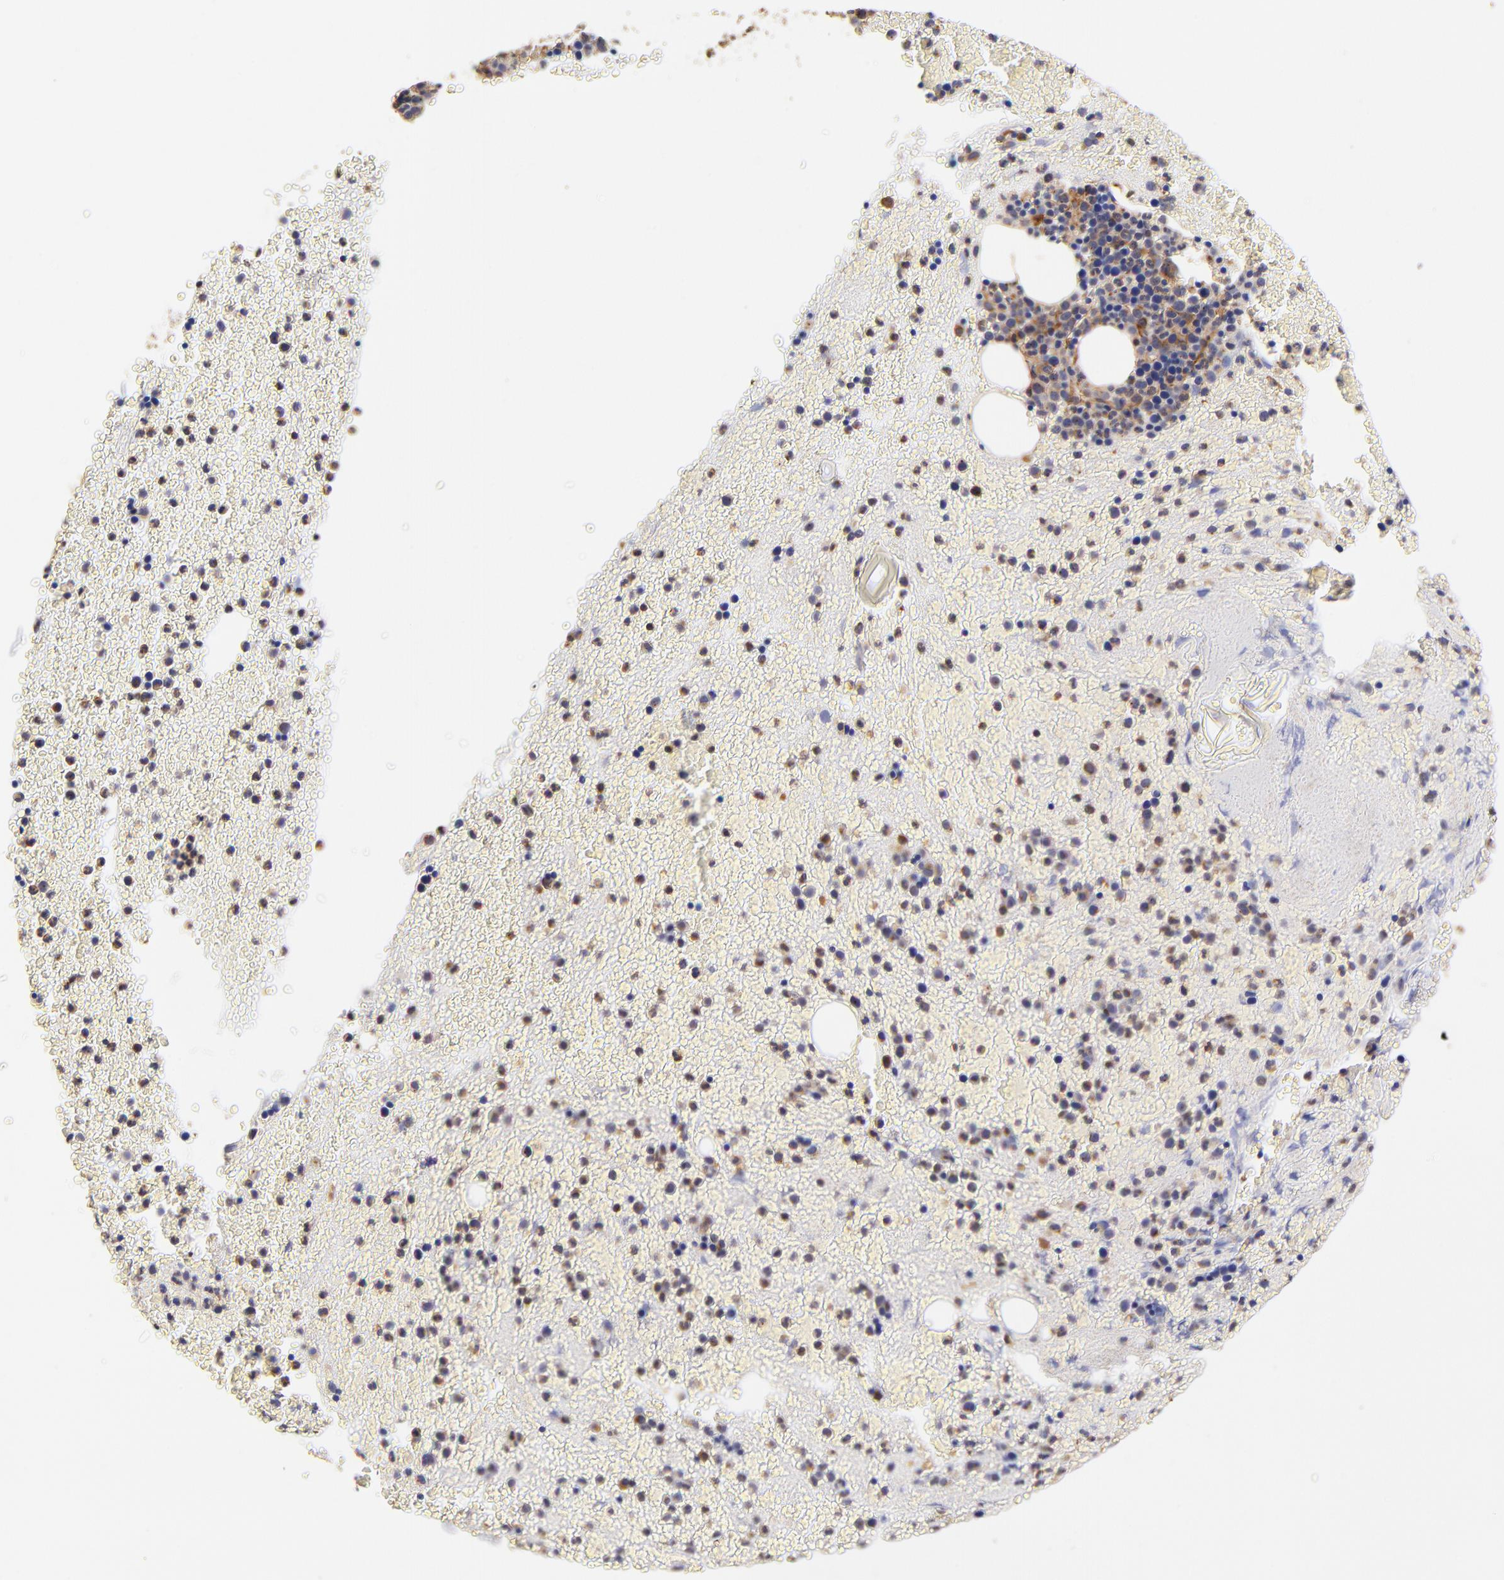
{"staining": {"intensity": "moderate", "quantity": "25%-75%", "location": "cytoplasmic/membranous"}, "tissue": "bone marrow", "cell_type": "Hematopoietic cells", "image_type": "normal", "snomed": [{"axis": "morphology", "description": "Normal tissue, NOS"}, {"axis": "topography", "description": "Bone marrow"}], "caption": "Immunohistochemistry (IHC) (DAB (3,3'-diaminobenzidine)) staining of normal human bone marrow shows moderate cytoplasmic/membranous protein expression in about 25%-75% of hematopoietic cells.", "gene": "TNFAIP3", "patient": {"sex": "female", "age": 53}}